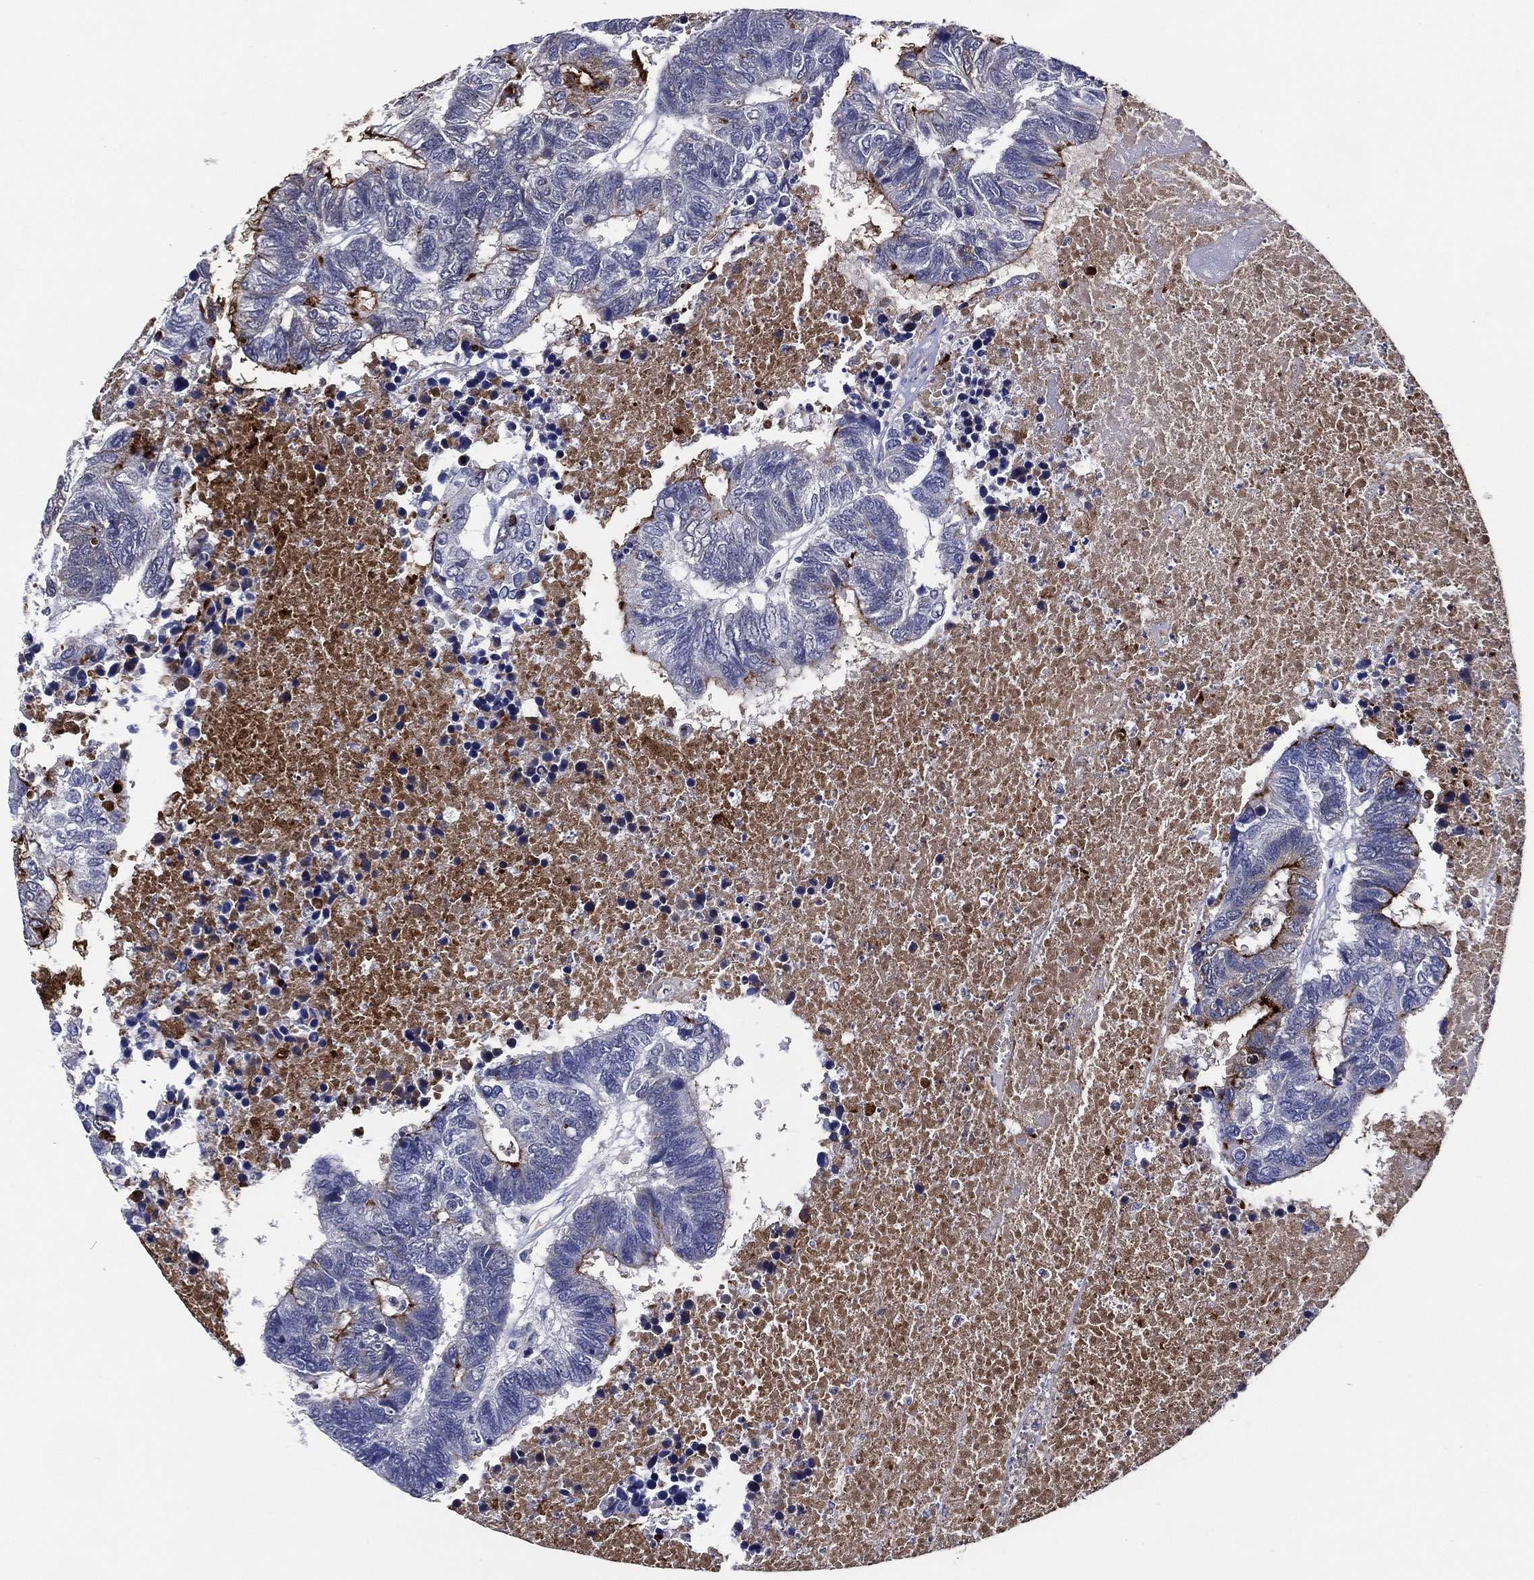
{"staining": {"intensity": "strong", "quantity": "<25%", "location": "cytoplasmic/membranous"}, "tissue": "colorectal cancer", "cell_type": "Tumor cells", "image_type": "cancer", "snomed": [{"axis": "morphology", "description": "Adenocarcinoma, NOS"}, {"axis": "topography", "description": "Colon"}], "caption": "Colorectal adenocarcinoma stained for a protein demonstrates strong cytoplasmic/membranous positivity in tumor cells.", "gene": "ACE2", "patient": {"sex": "female", "age": 48}}